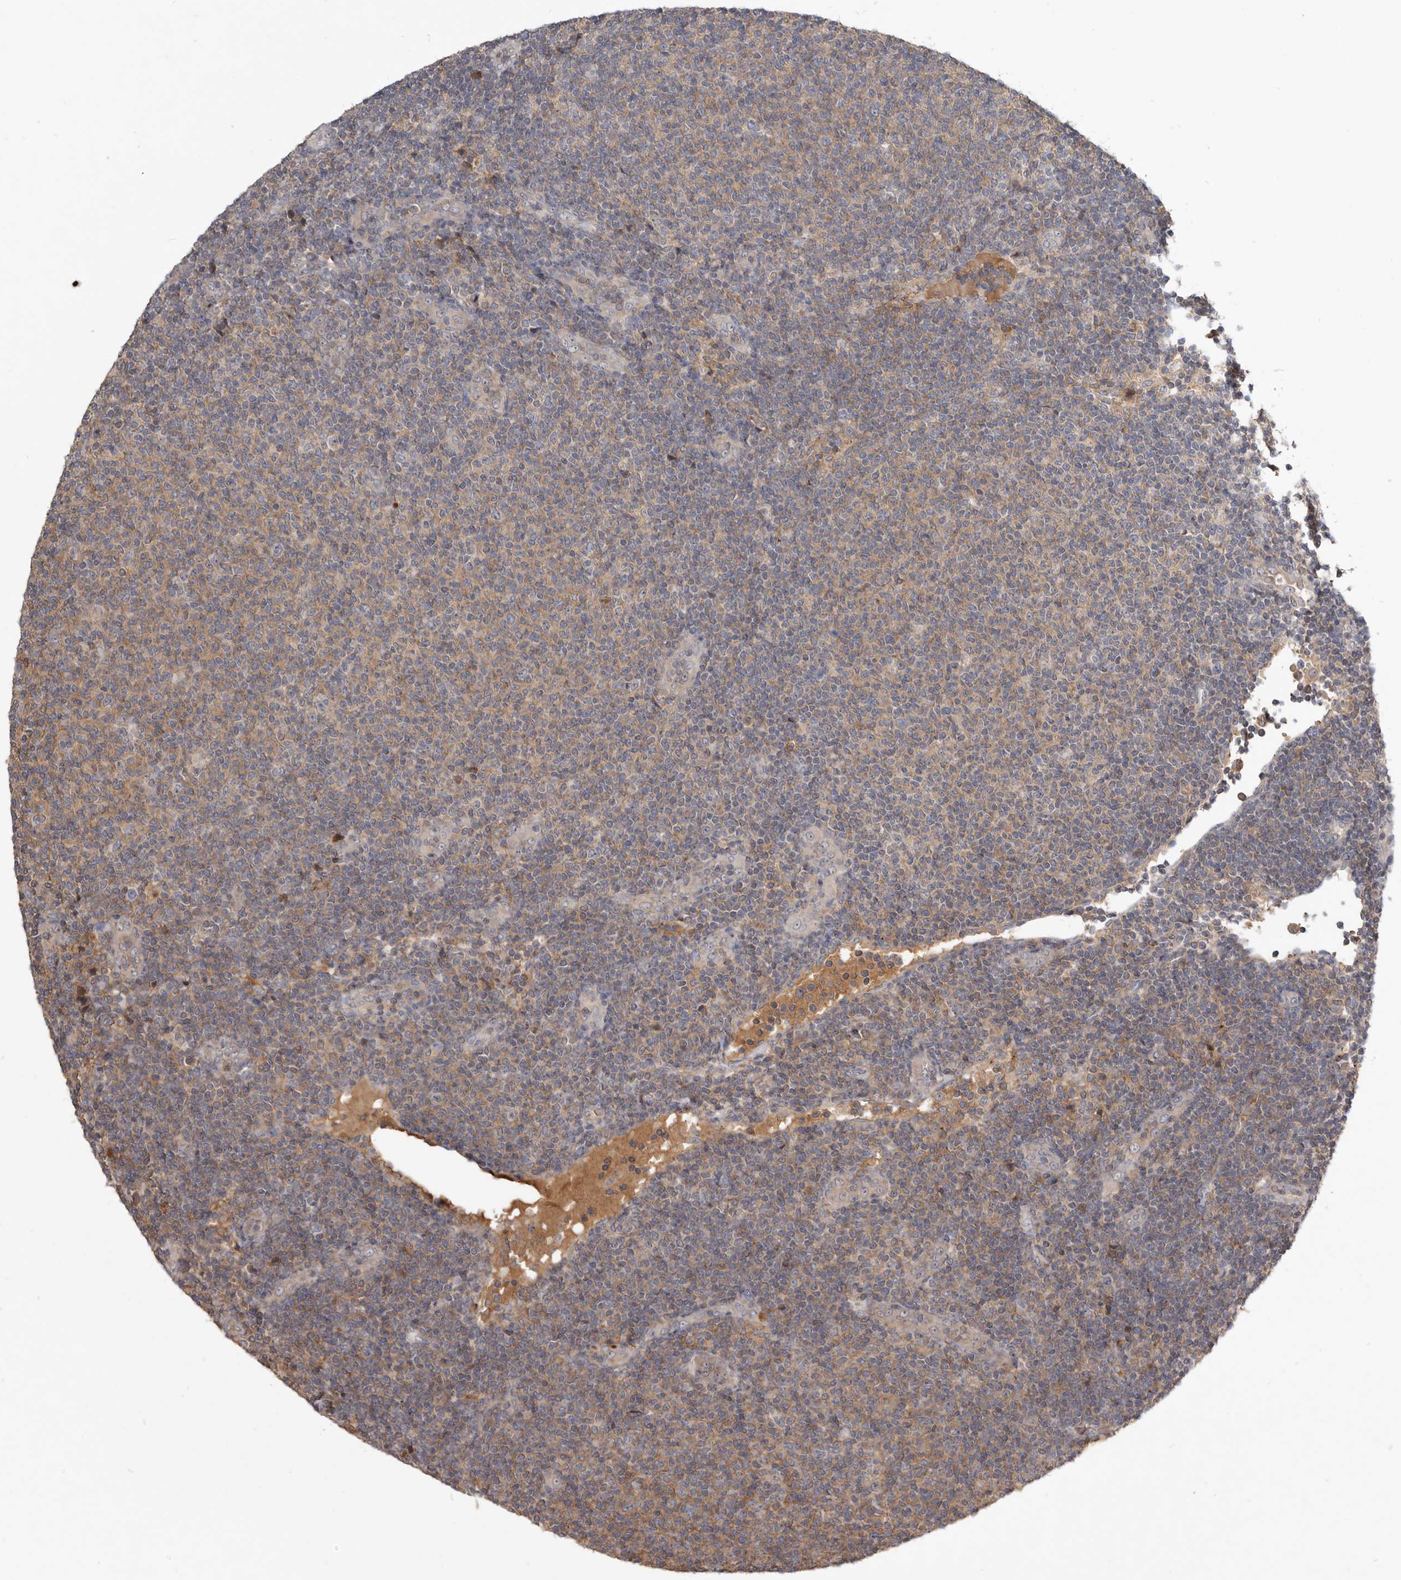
{"staining": {"intensity": "weak", "quantity": "25%-75%", "location": "cytoplasmic/membranous"}, "tissue": "lymphoma", "cell_type": "Tumor cells", "image_type": "cancer", "snomed": [{"axis": "morphology", "description": "Malignant lymphoma, non-Hodgkin's type, Low grade"}, {"axis": "topography", "description": "Lymph node"}], "caption": "Protein staining demonstrates weak cytoplasmic/membranous expression in about 25%-75% of tumor cells in low-grade malignant lymphoma, non-Hodgkin's type.", "gene": "TTC39A", "patient": {"sex": "male", "age": 66}}